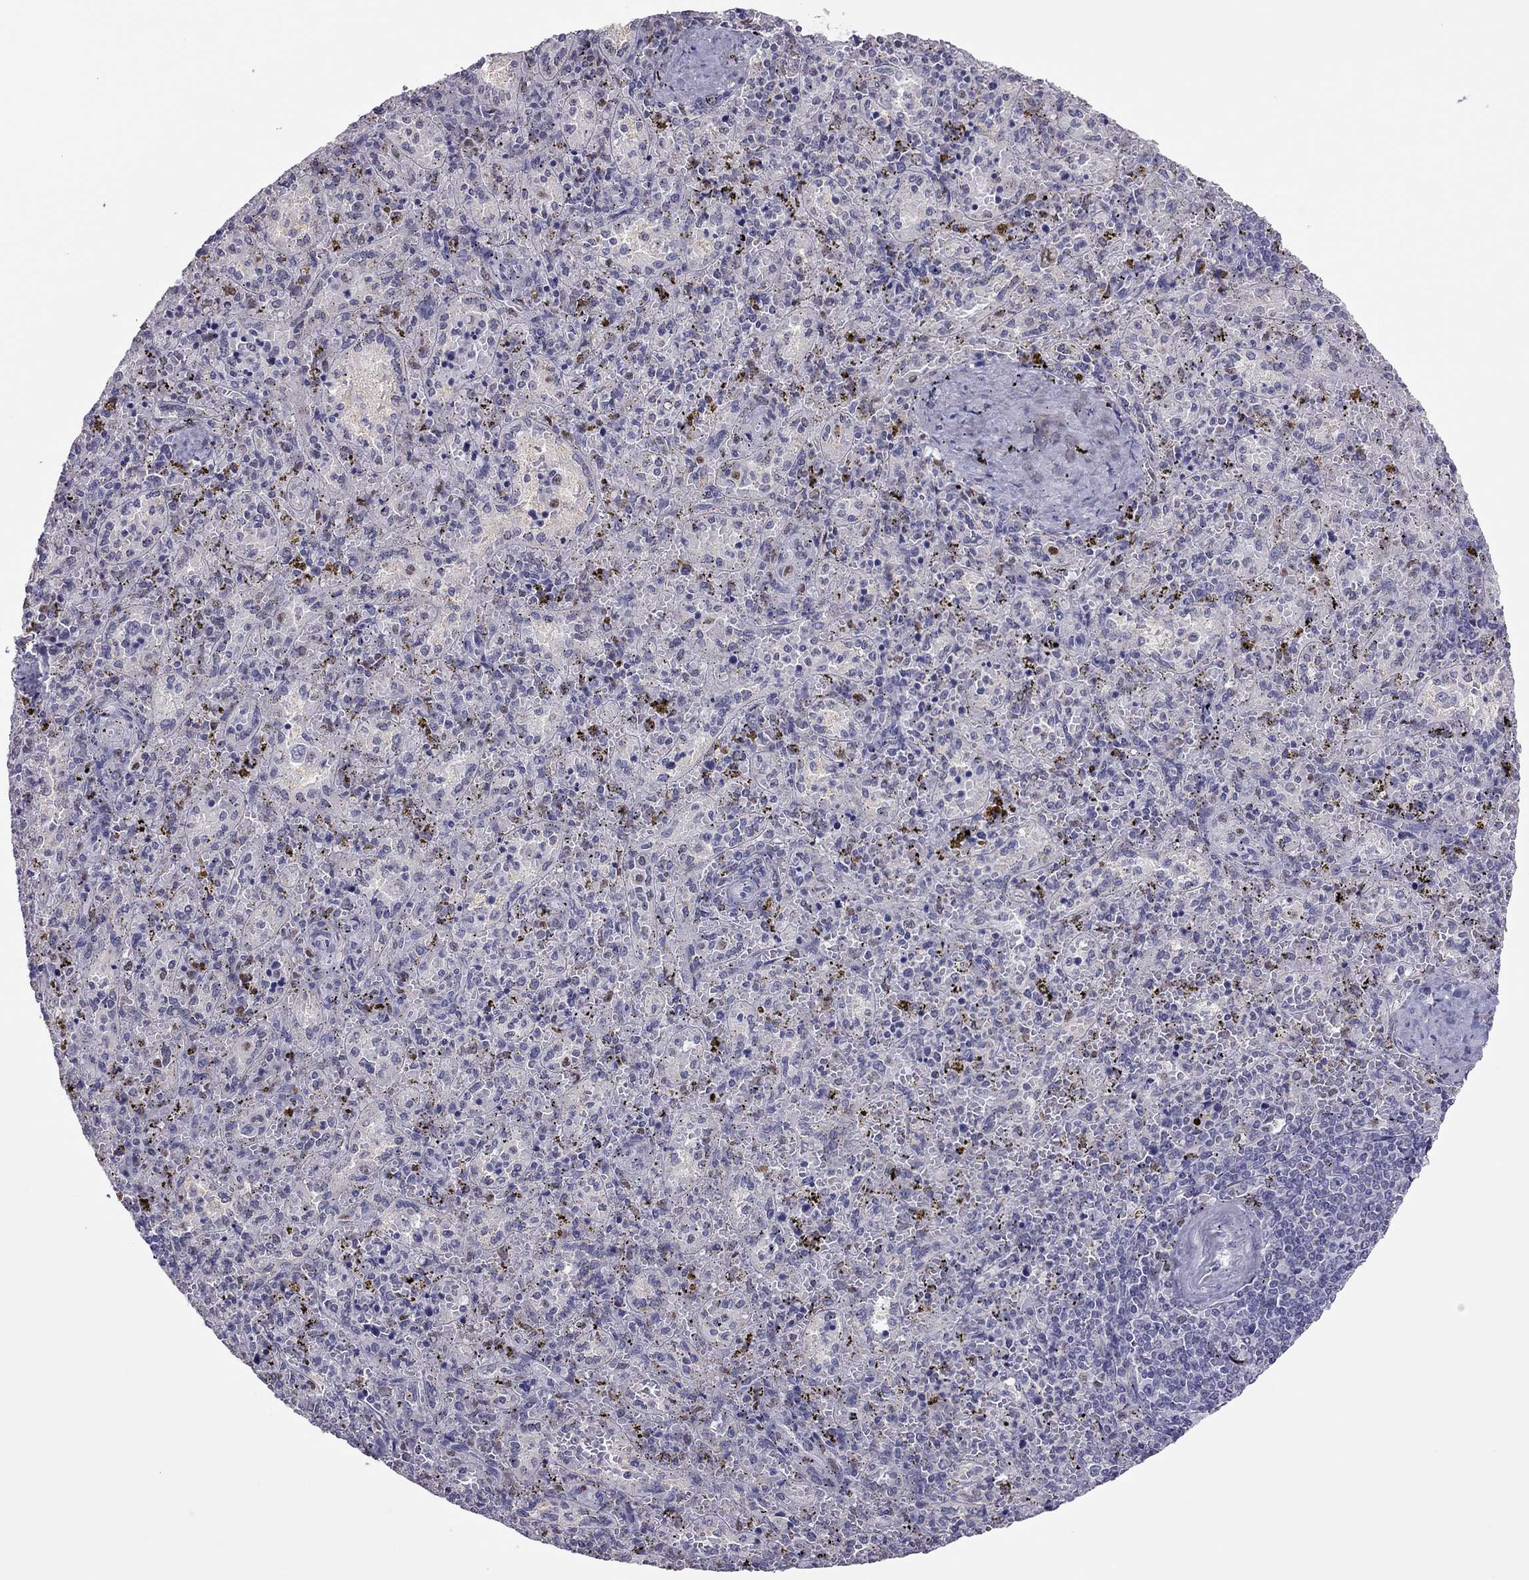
{"staining": {"intensity": "weak", "quantity": "<25%", "location": "nuclear"}, "tissue": "spleen", "cell_type": "Cells in red pulp", "image_type": "normal", "snomed": [{"axis": "morphology", "description": "Normal tissue, NOS"}, {"axis": "topography", "description": "Spleen"}], "caption": "Immunohistochemical staining of benign spleen shows no significant staining in cells in red pulp. The staining was performed using DAB (3,3'-diaminobenzidine) to visualize the protein expression in brown, while the nuclei were stained in blue with hematoxylin (Magnification: 20x).", "gene": "SPINT3", "patient": {"sex": "female", "age": 50}}